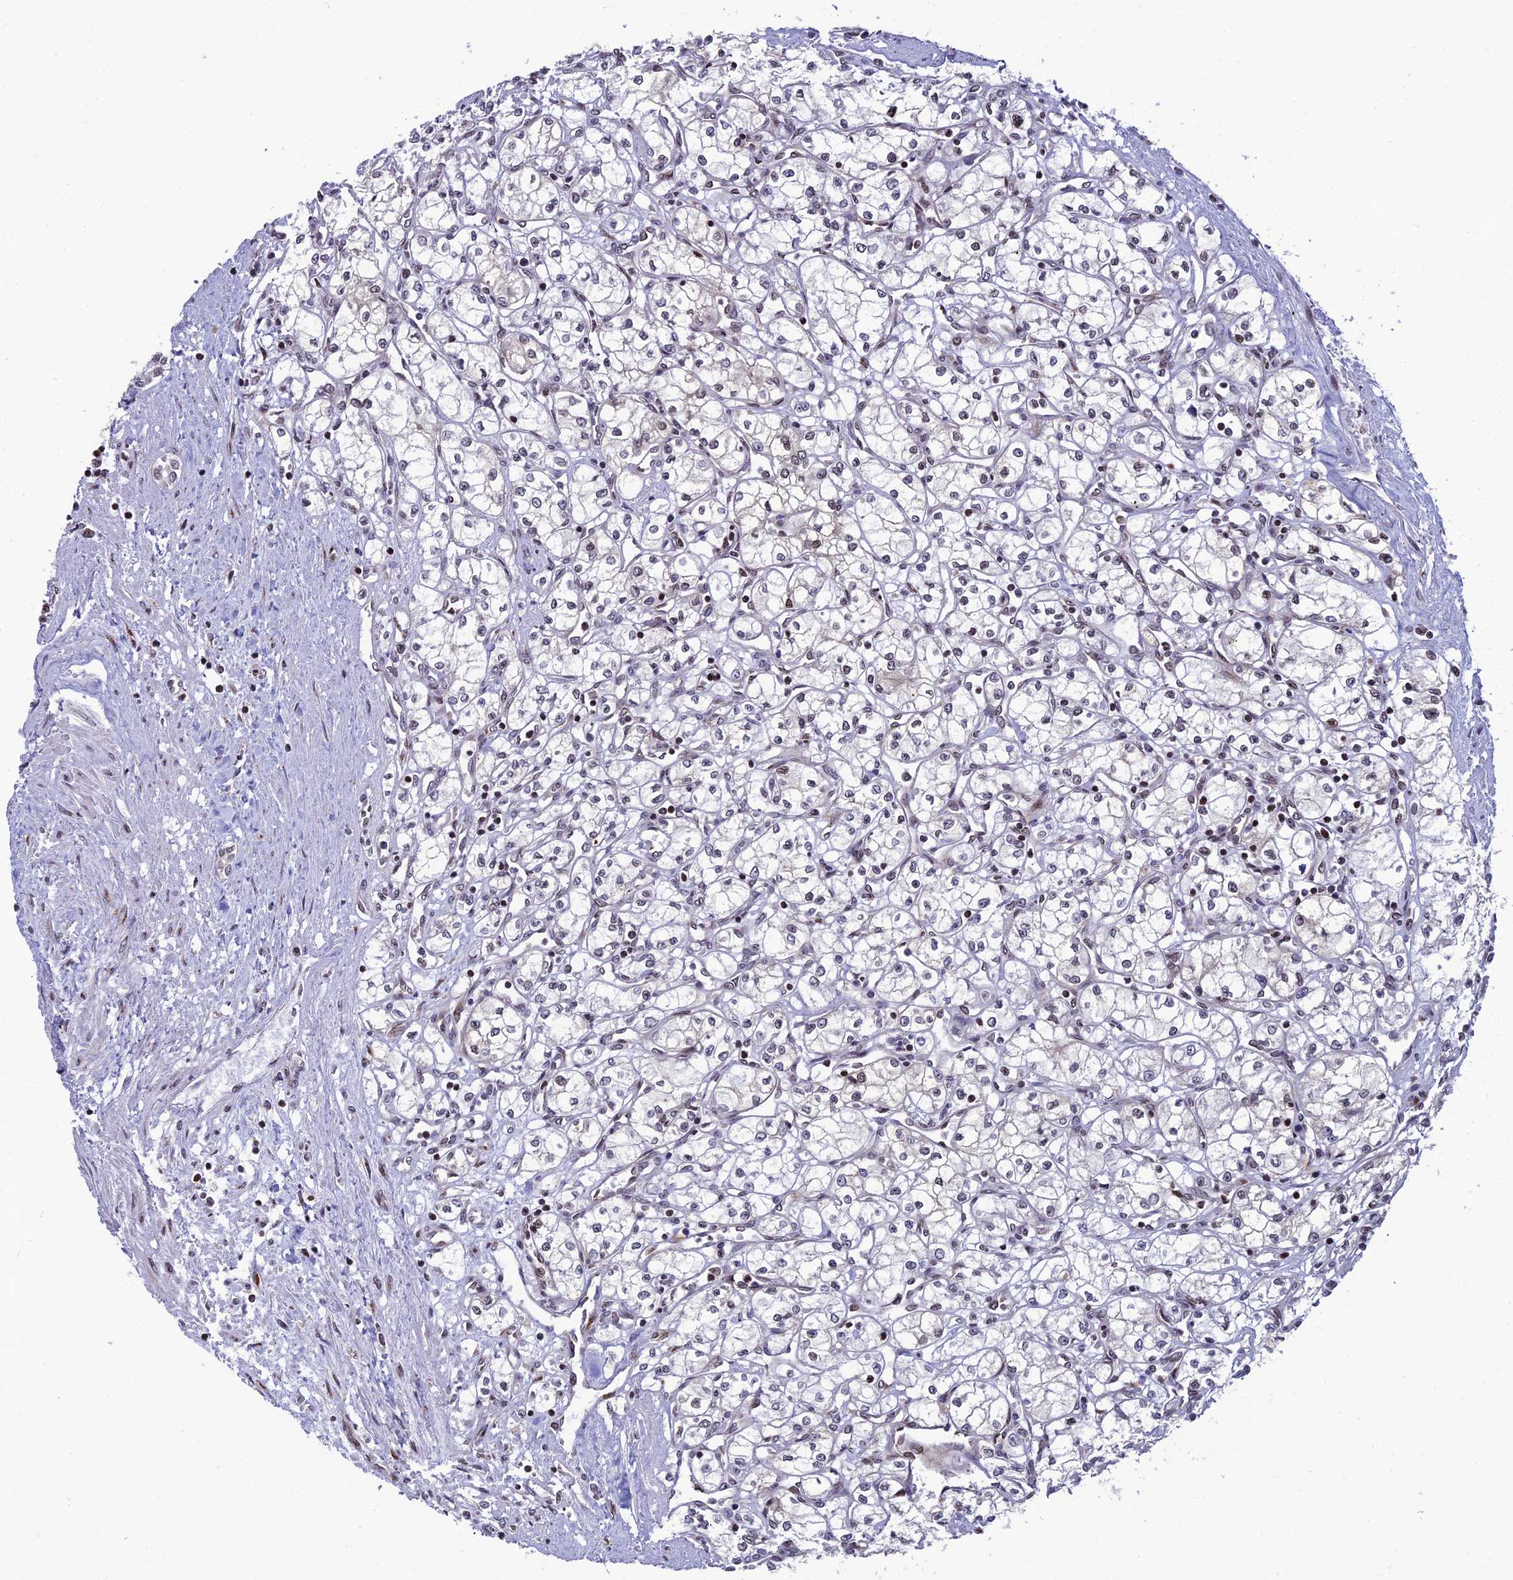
{"staining": {"intensity": "weak", "quantity": "25%-75%", "location": "nuclear"}, "tissue": "renal cancer", "cell_type": "Tumor cells", "image_type": "cancer", "snomed": [{"axis": "morphology", "description": "Adenocarcinoma, NOS"}, {"axis": "topography", "description": "Kidney"}], "caption": "Immunohistochemistry staining of renal adenocarcinoma, which reveals low levels of weak nuclear positivity in about 25%-75% of tumor cells indicating weak nuclear protein positivity. The staining was performed using DAB (3,3'-diaminobenzidine) (brown) for protein detection and nuclei were counterstained in hematoxylin (blue).", "gene": "SMIM7", "patient": {"sex": "male", "age": 59}}